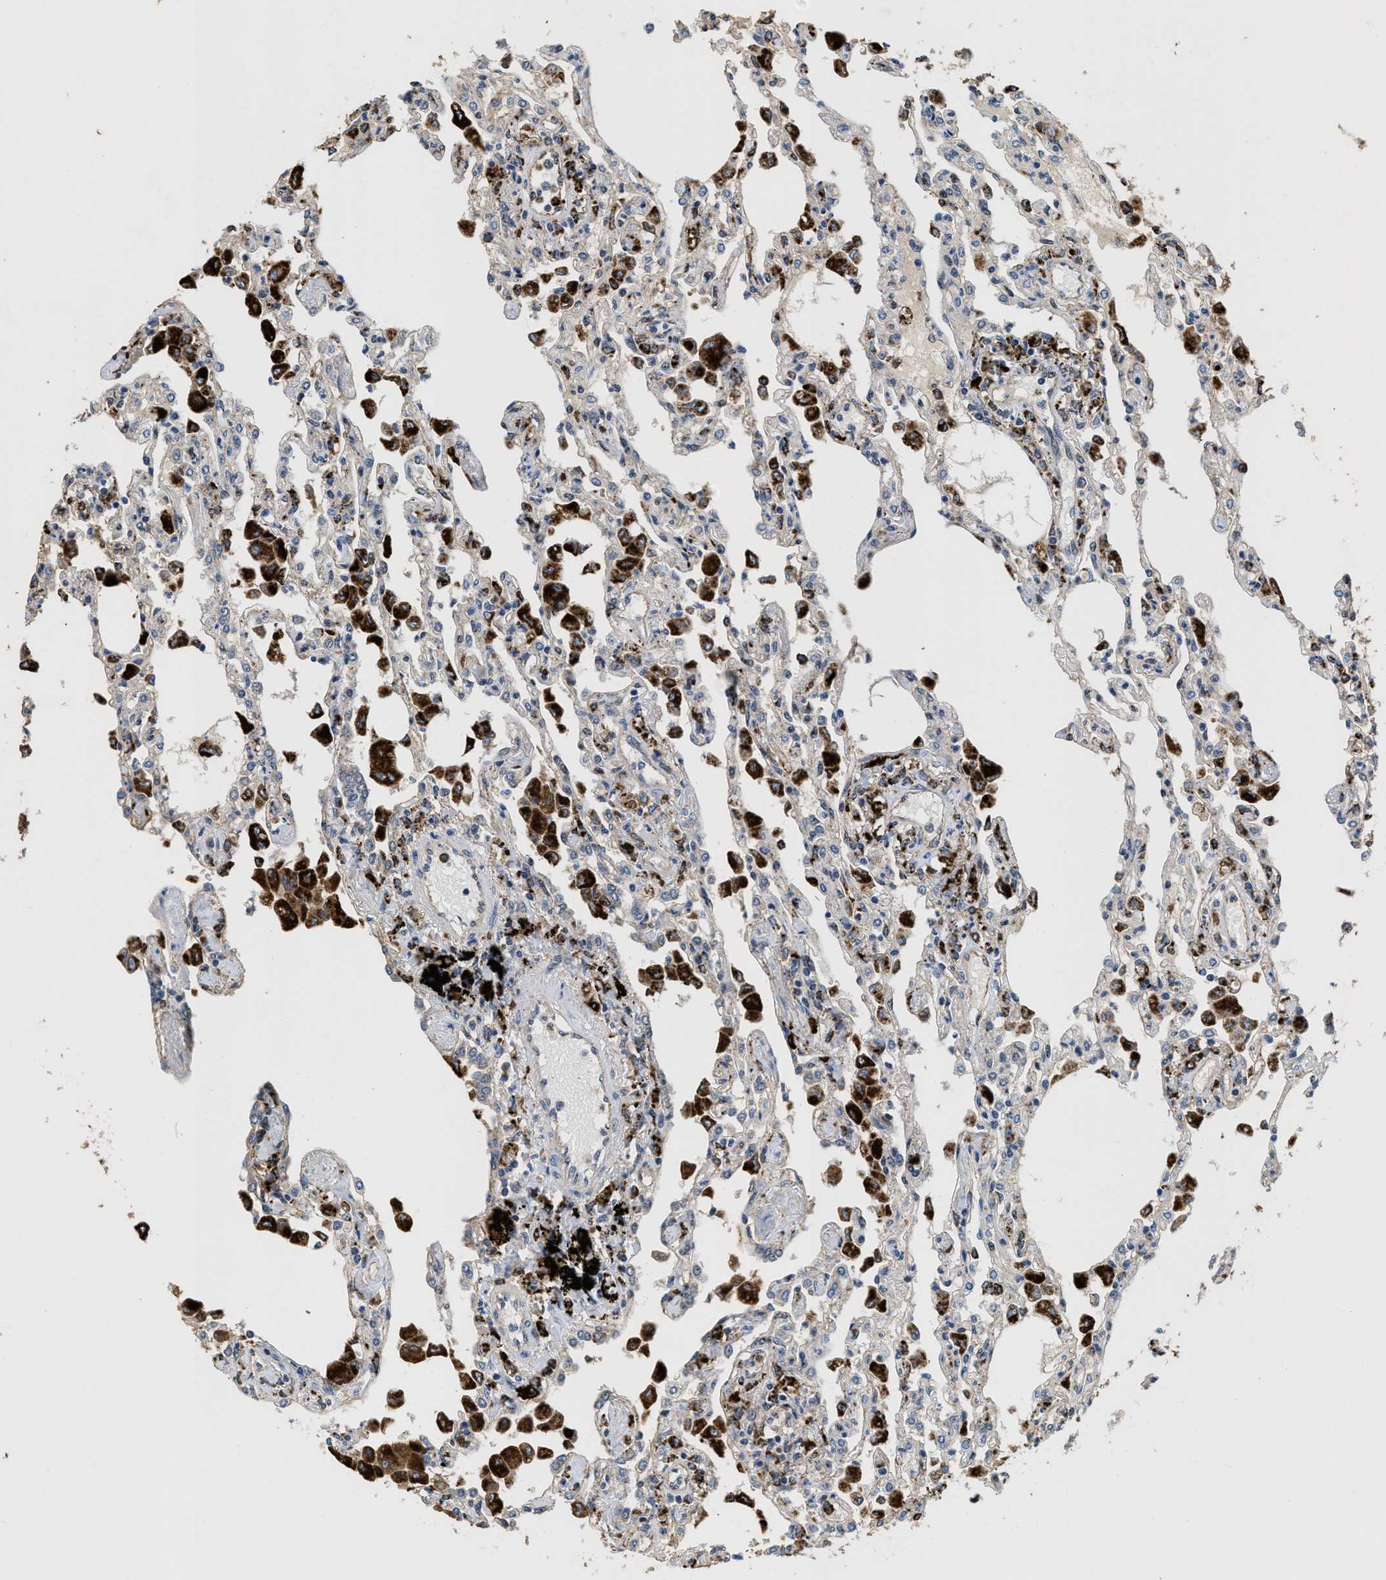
{"staining": {"intensity": "weak", "quantity": "<25%", "location": "cytoplasmic/membranous"}, "tissue": "lung", "cell_type": "Alveolar cells", "image_type": "normal", "snomed": [{"axis": "morphology", "description": "Normal tissue, NOS"}, {"axis": "topography", "description": "Bronchus"}, {"axis": "topography", "description": "Lung"}], "caption": "Lung stained for a protein using immunohistochemistry (IHC) shows no positivity alveolar cells.", "gene": "BMPR2", "patient": {"sex": "female", "age": 49}}